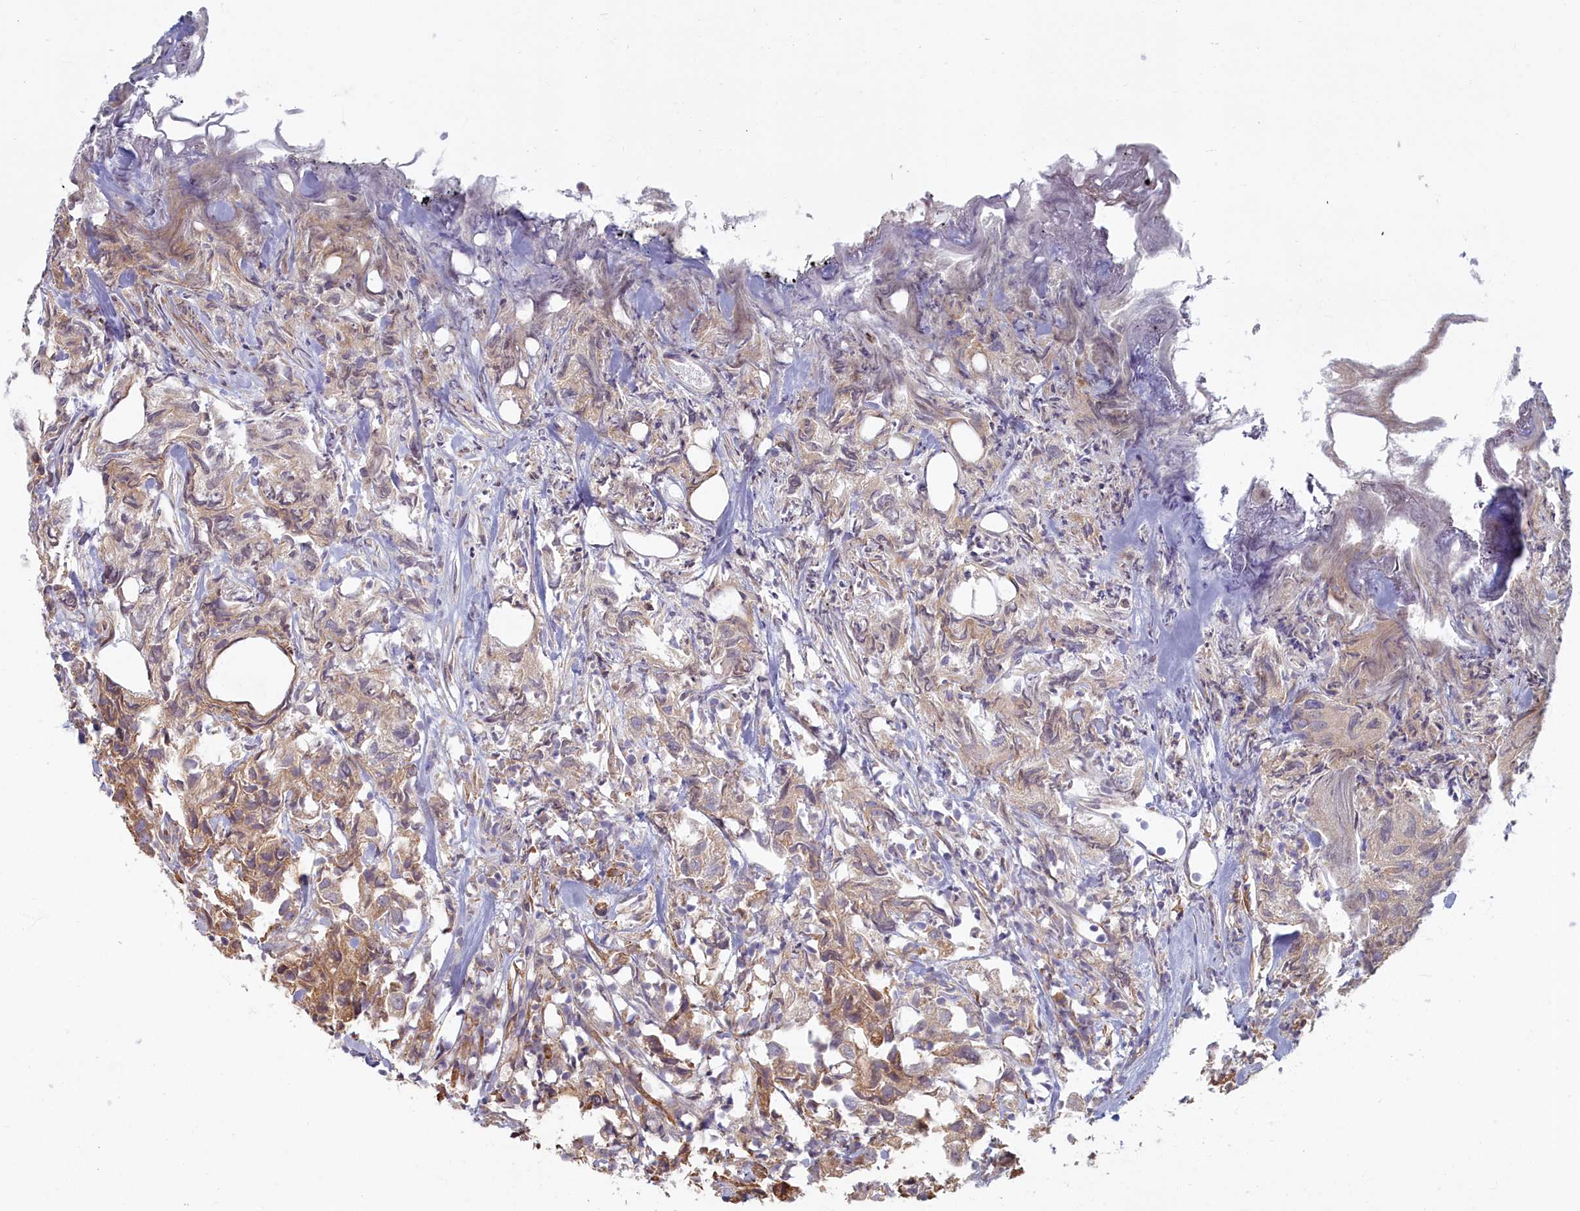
{"staining": {"intensity": "weak", "quantity": "25%-75%", "location": "cytoplasmic/membranous"}, "tissue": "urothelial cancer", "cell_type": "Tumor cells", "image_type": "cancer", "snomed": [{"axis": "morphology", "description": "Urothelial carcinoma, High grade"}, {"axis": "topography", "description": "Urinary bladder"}], "caption": "DAB immunohistochemical staining of human high-grade urothelial carcinoma reveals weak cytoplasmic/membranous protein expression in approximately 25%-75% of tumor cells.", "gene": "MAK16", "patient": {"sex": "female", "age": 75}}